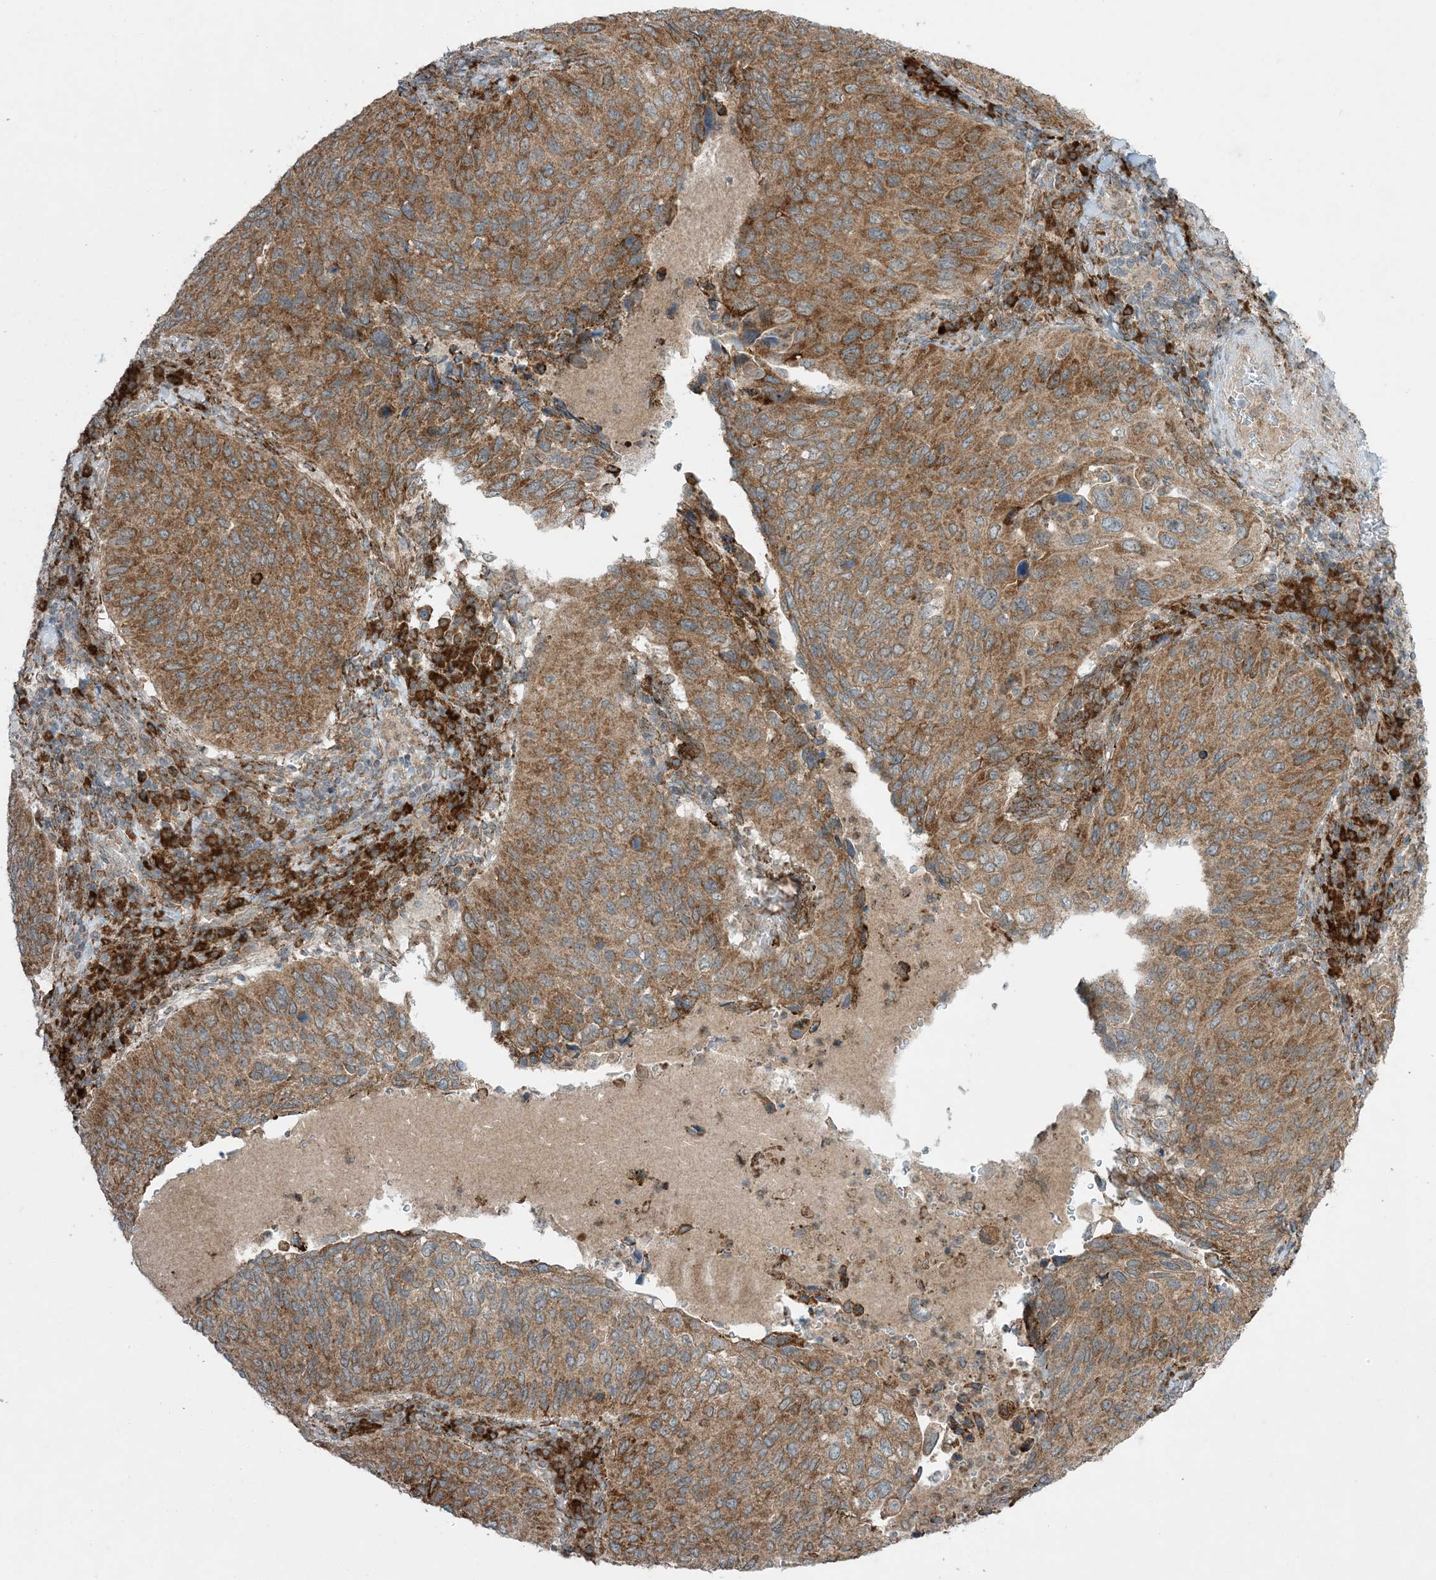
{"staining": {"intensity": "moderate", "quantity": ">75%", "location": "cytoplasmic/membranous"}, "tissue": "cervical cancer", "cell_type": "Tumor cells", "image_type": "cancer", "snomed": [{"axis": "morphology", "description": "Squamous cell carcinoma, NOS"}, {"axis": "topography", "description": "Cervix"}], "caption": "Brown immunohistochemical staining in squamous cell carcinoma (cervical) shows moderate cytoplasmic/membranous positivity in approximately >75% of tumor cells. Immunohistochemistry stains the protein in brown and the nuclei are stained blue.", "gene": "ODC1", "patient": {"sex": "female", "age": 38}}